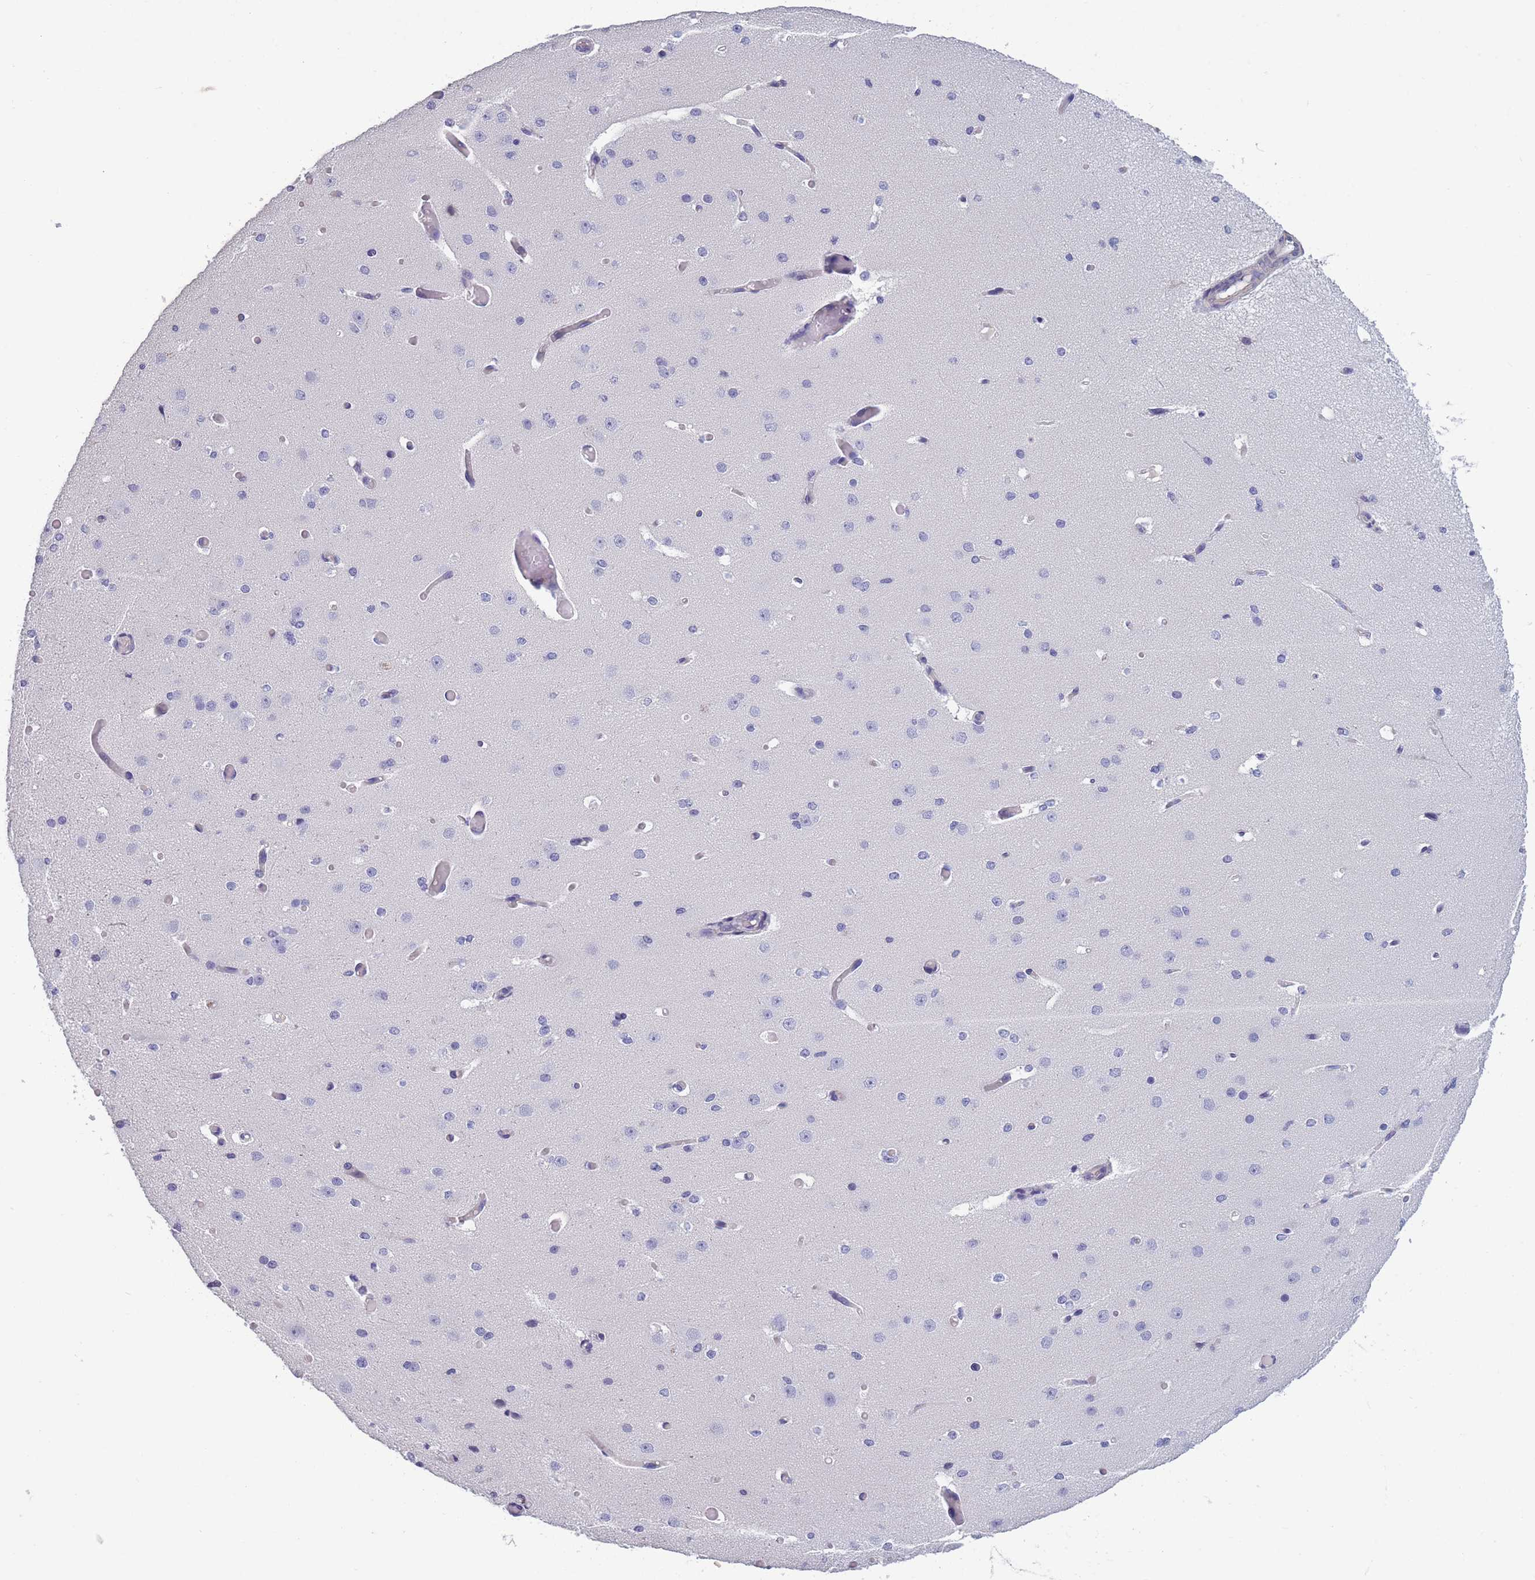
{"staining": {"intensity": "moderate", "quantity": "<25%", "location": "cytoplasmic/membranous"}, "tissue": "cerebral cortex", "cell_type": "Endothelial cells", "image_type": "normal", "snomed": [{"axis": "morphology", "description": "Normal tissue, NOS"}, {"axis": "morphology", "description": "Inflammation, NOS"}, {"axis": "topography", "description": "Cerebral cortex"}], "caption": "High-magnification brightfield microscopy of normal cerebral cortex stained with DAB (3,3'-diaminobenzidine) (brown) and counterstained with hematoxylin (blue). endothelial cells exhibit moderate cytoplasmic/membranous staining is appreciated in approximately<25% of cells.", "gene": "OR4C5", "patient": {"sex": "male", "age": 6}}